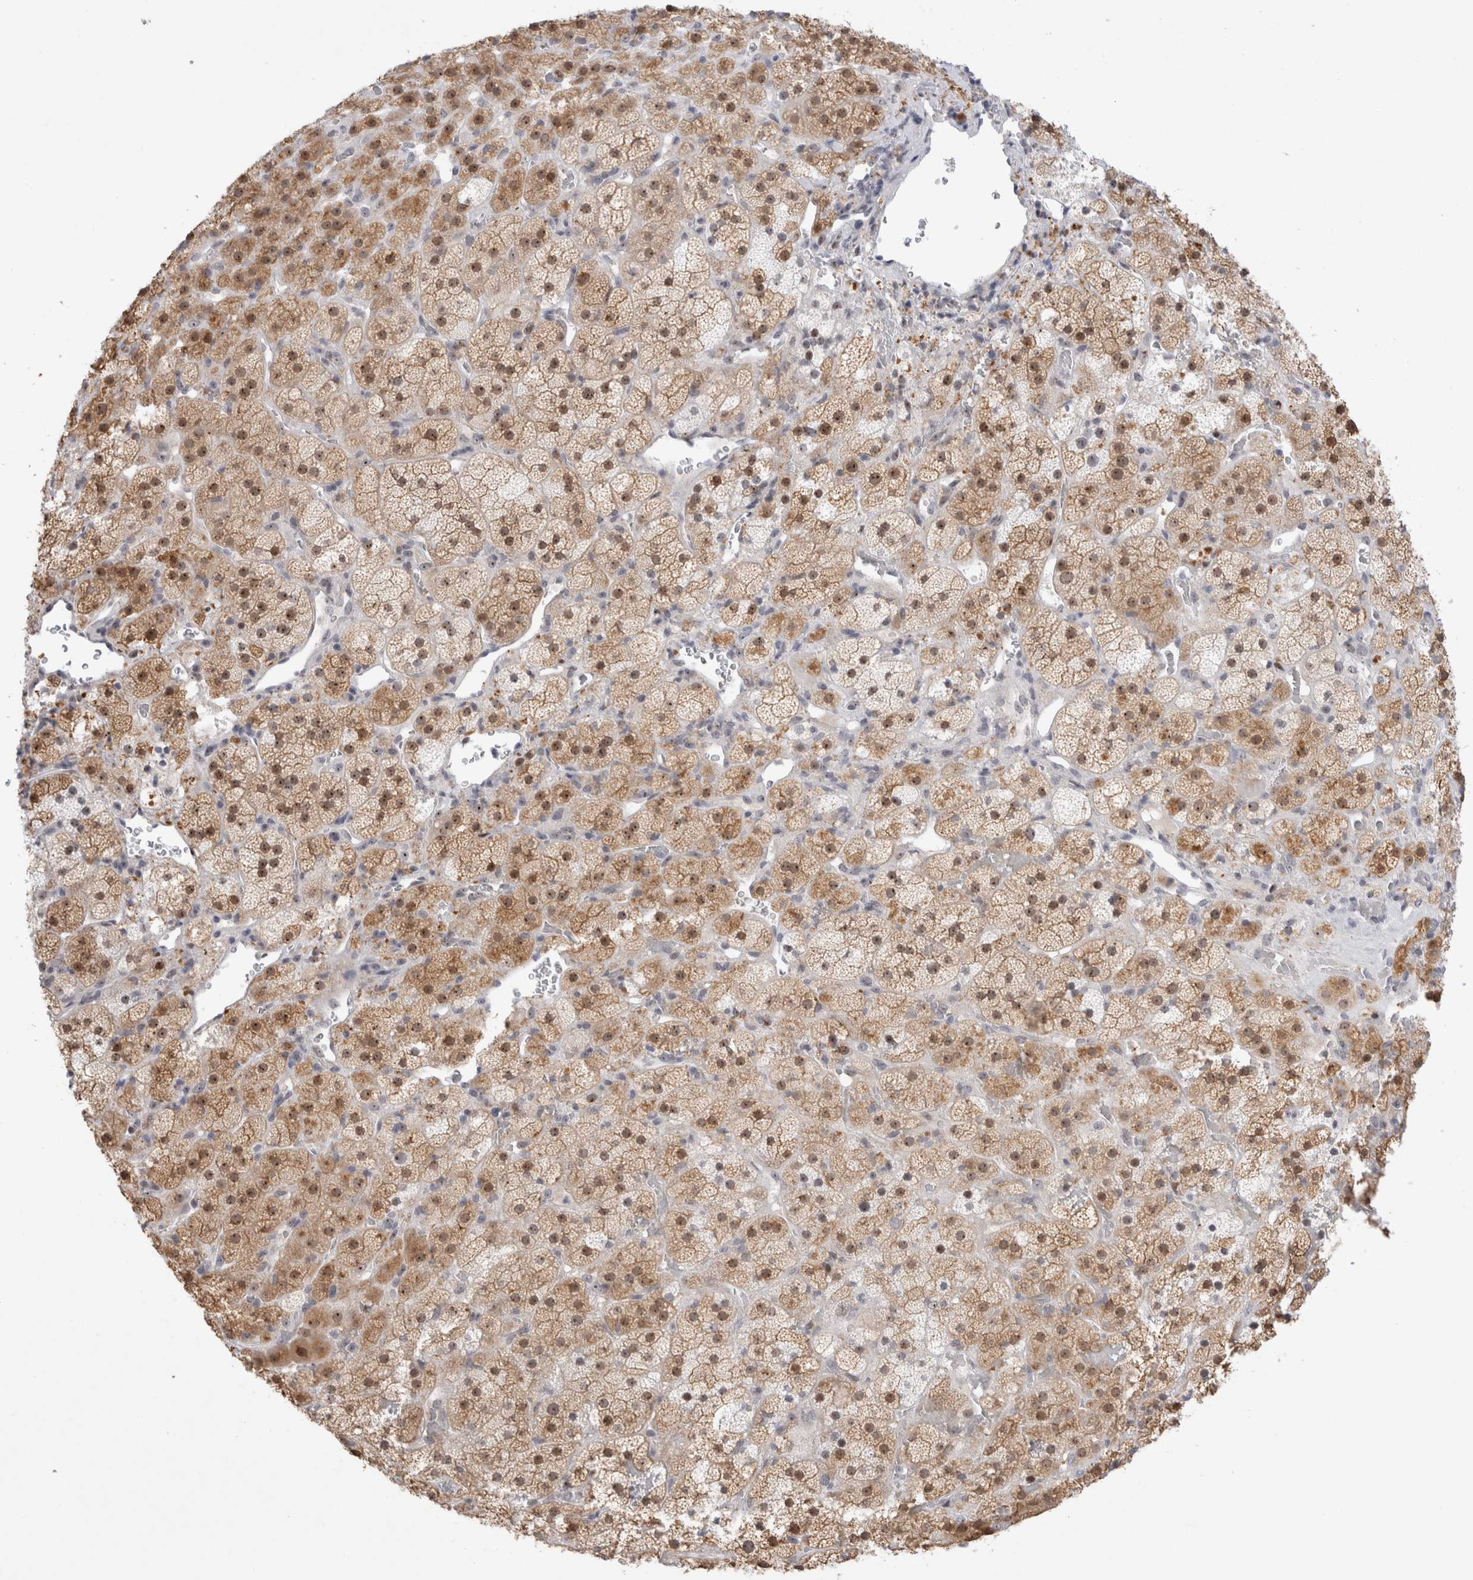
{"staining": {"intensity": "strong", "quantity": ">75%", "location": "cytoplasmic/membranous,nuclear"}, "tissue": "adrenal gland", "cell_type": "Glandular cells", "image_type": "normal", "snomed": [{"axis": "morphology", "description": "Normal tissue, NOS"}, {"axis": "topography", "description": "Adrenal gland"}], "caption": "Strong cytoplasmic/membranous,nuclear staining for a protein is present in approximately >75% of glandular cells of benign adrenal gland using immunohistochemistry (IHC).", "gene": "CERS5", "patient": {"sex": "male", "age": 57}}